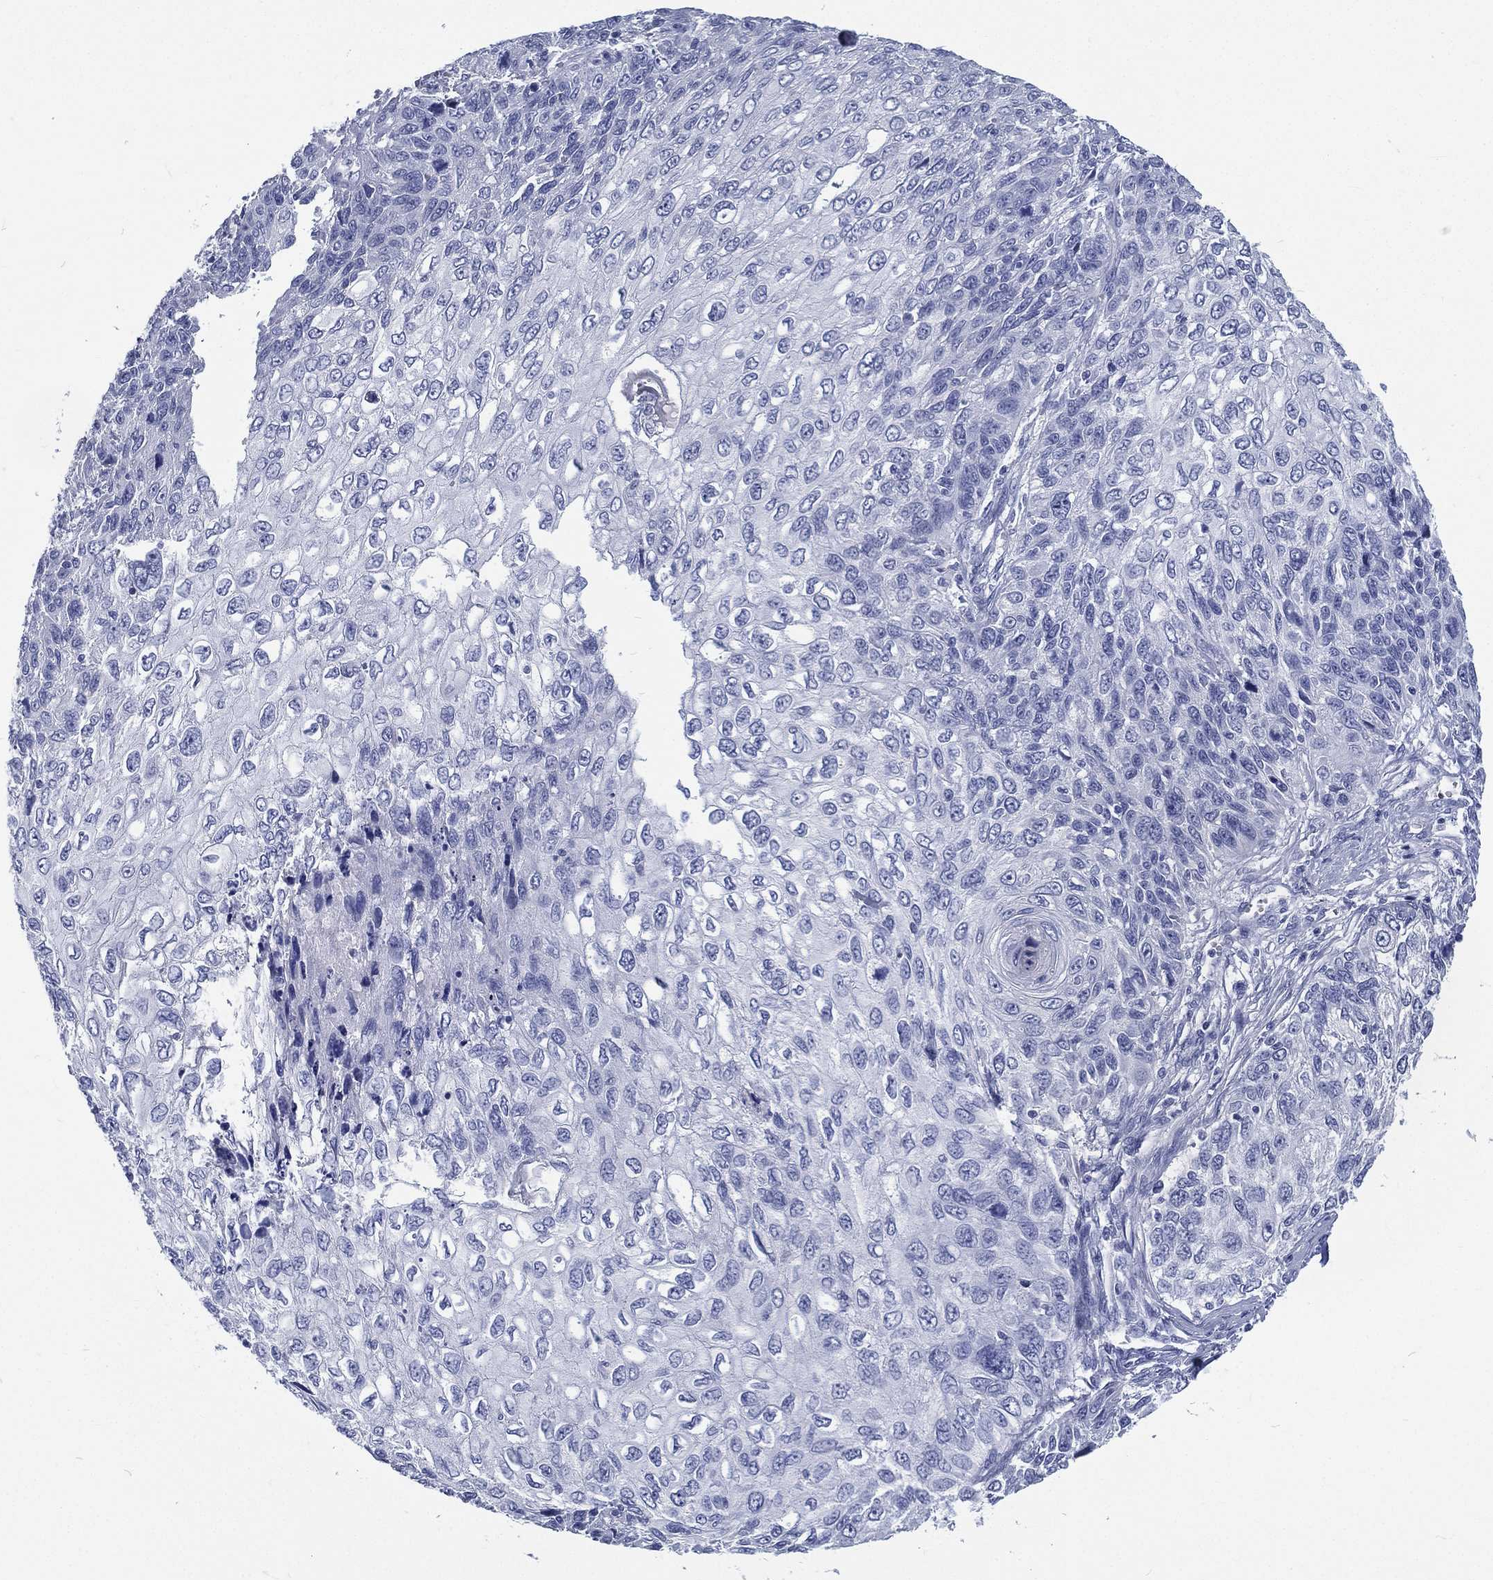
{"staining": {"intensity": "negative", "quantity": "none", "location": "none"}, "tissue": "skin cancer", "cell_type": "Tumor cells", "image_type": "cancer", "snomed": [{"axis": "morphology", "description": "Squamous cell carcinoma, NOS"}, {"axis": "topography", "description": "Skin"}], "caption": "A photomicrograph of skin cancer stained for a protein displays no brown staining in tumor cells.", "gene": "RSPH4A", "patient": {"sex": "male", "age": 92}}